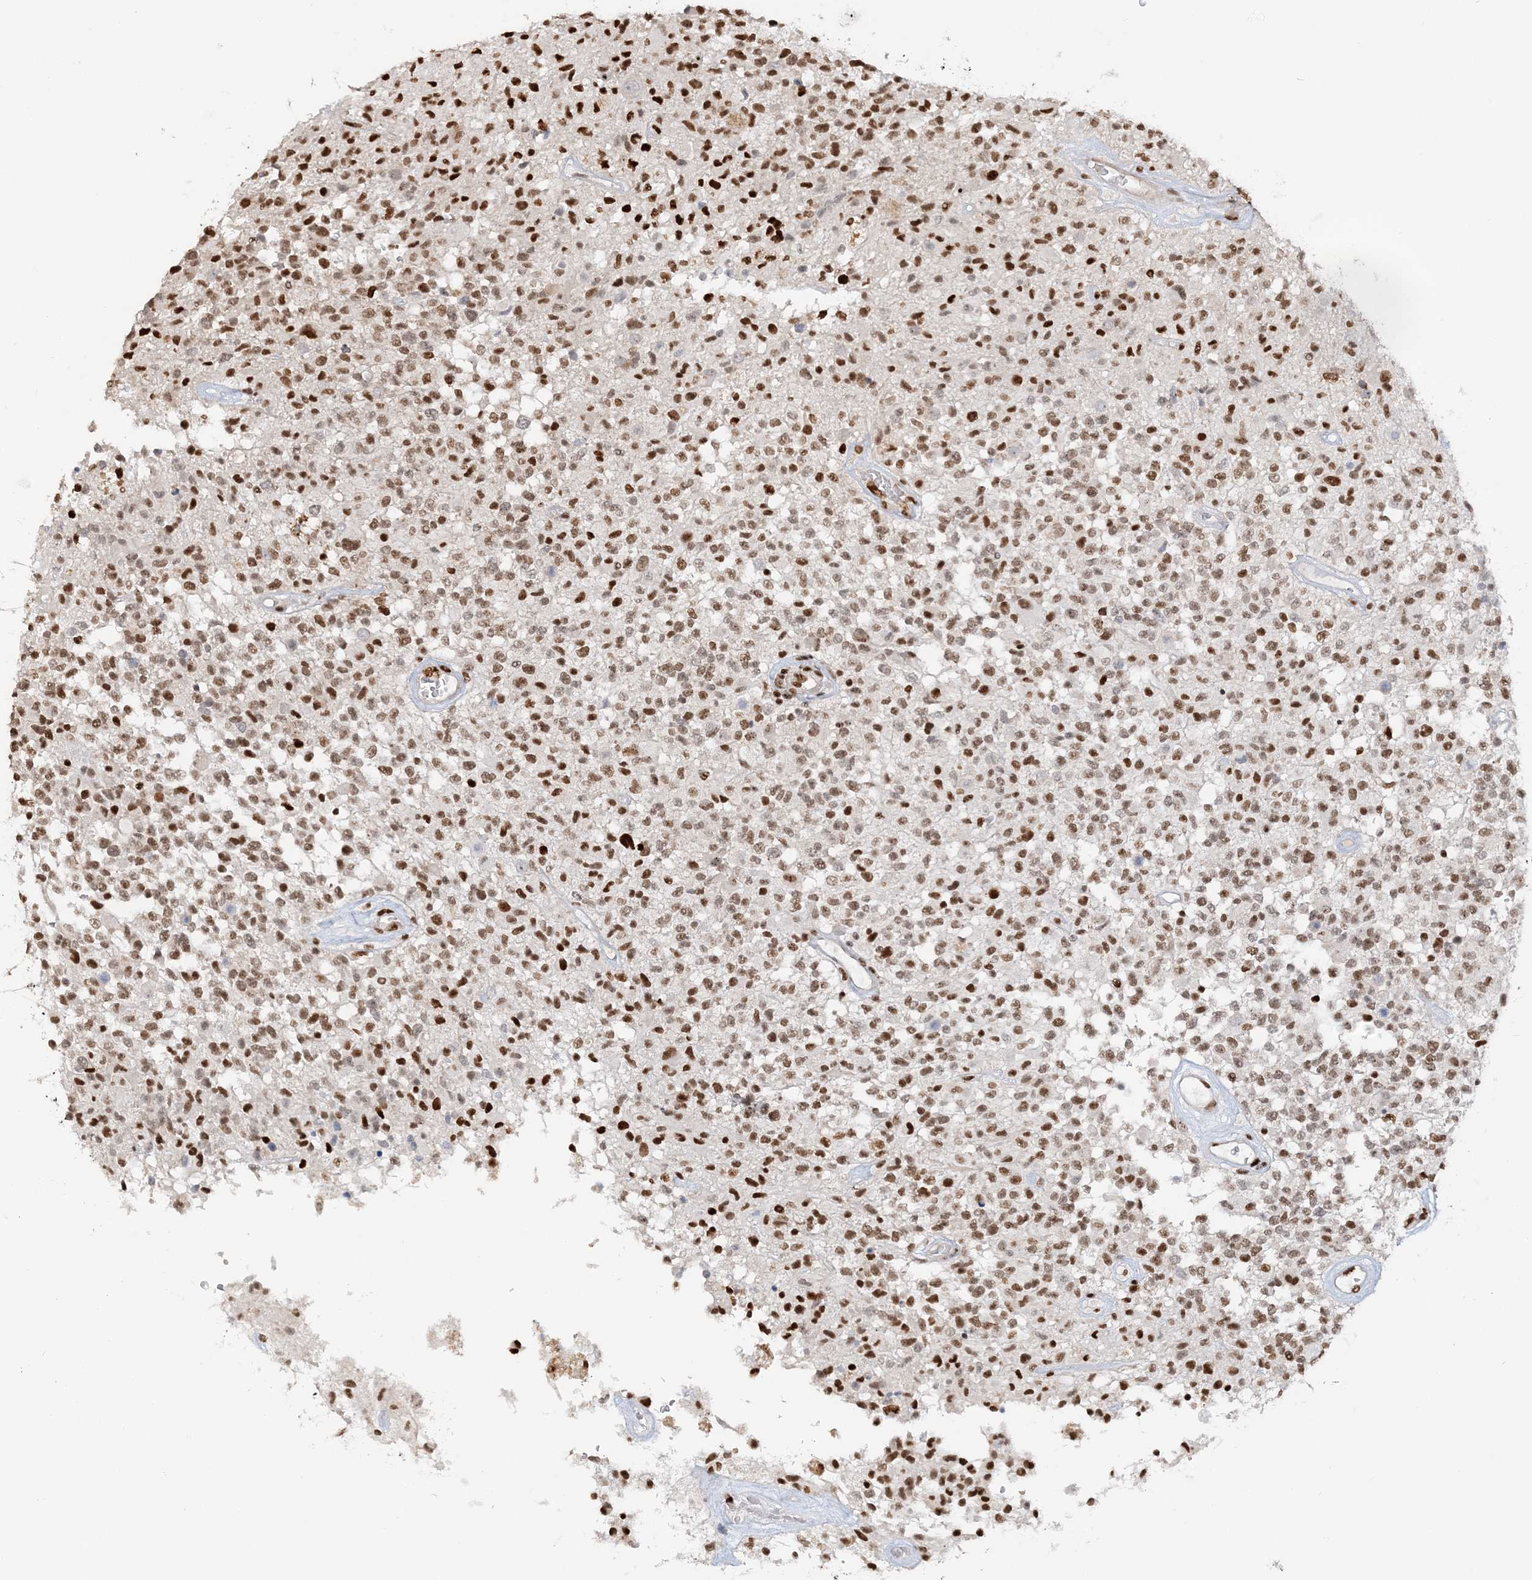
{"staining": {"intensity": "strong", "quantity": ">75%", "location": "nuclear"}, "tissue": "glioma", "cell_type": "Tumor cells", "image_type": "cancer", "snomed": [{"axis": "morphology", "description": "Glioma, malignant, High grade"}, {"axis": "morphology", "description": "Glioblastoma, NOS"}, {"axis": "topography", "description": "Brain"}], "caption": "Glioma stained with a brown dye exhibits strong nuclear positive positivity in about >75% of tumor cells.", "gene": "SUMO2", "patient": {"sex": "male", "age": 60}}